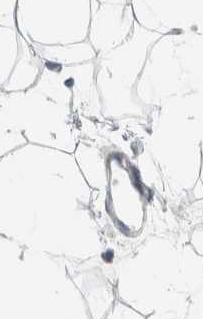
{"staining": {"intensity": "negative", "quantity": "none", "location": "none"}, "tissue": "breast", "cell_type": "Adipocytes", "image_type": "normal", "snomed": [{"axis": "morphology", "description": "Normal tissue, NOS"}, {"axis": "topography", "description": "Breast"}], "caption": "IHC image of benign breast: breast stained with DAB demonstrates no significant protein positivity in adipocytes. The staining is performed using DAB brown chromogen with nuclei counter-stained in using hematoxylin.", "gene": "IL6", "patient": {"sex": "female", "age": 23}}